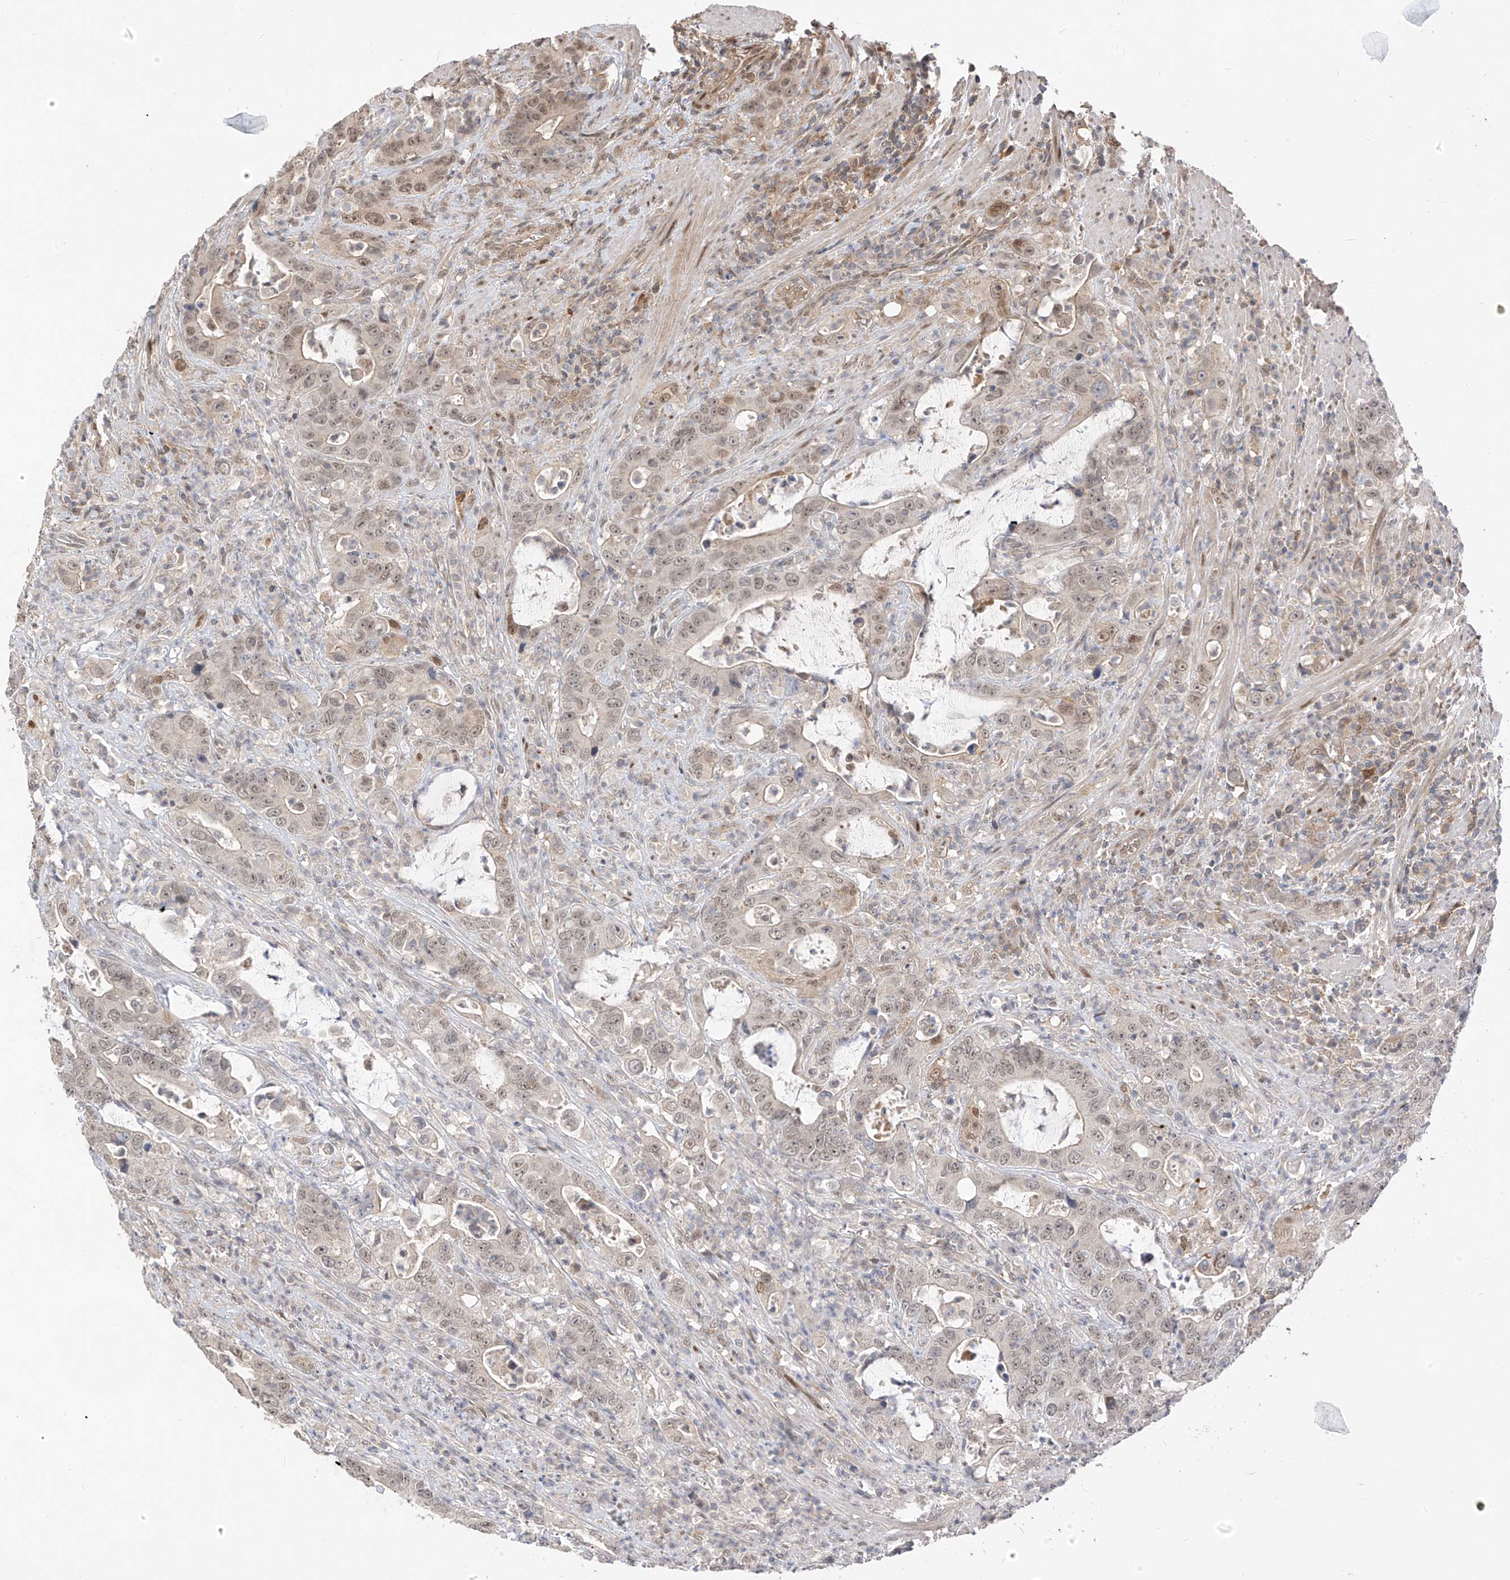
{"staining": {"intensity": "moderate", "quantity": "<25%", "location": "nuclear"}, "tissue": "colorectal cancer", "cell_type": "Tumor cells", "image_type": "cancer", "snomed": [{"axis": "morphology", "description": "Adenocarcinoma, NOS"}, {"axis": "topography", "description": "Colon"}], "caption": "Moderate nuclear positivity for a protein is present in approximately <25% of tumor cells of adenocarcinoma (colorectal) using immunohistochemistry.", "gene": "MRTFA", "patient": {"sex": "female", "age": 75}}